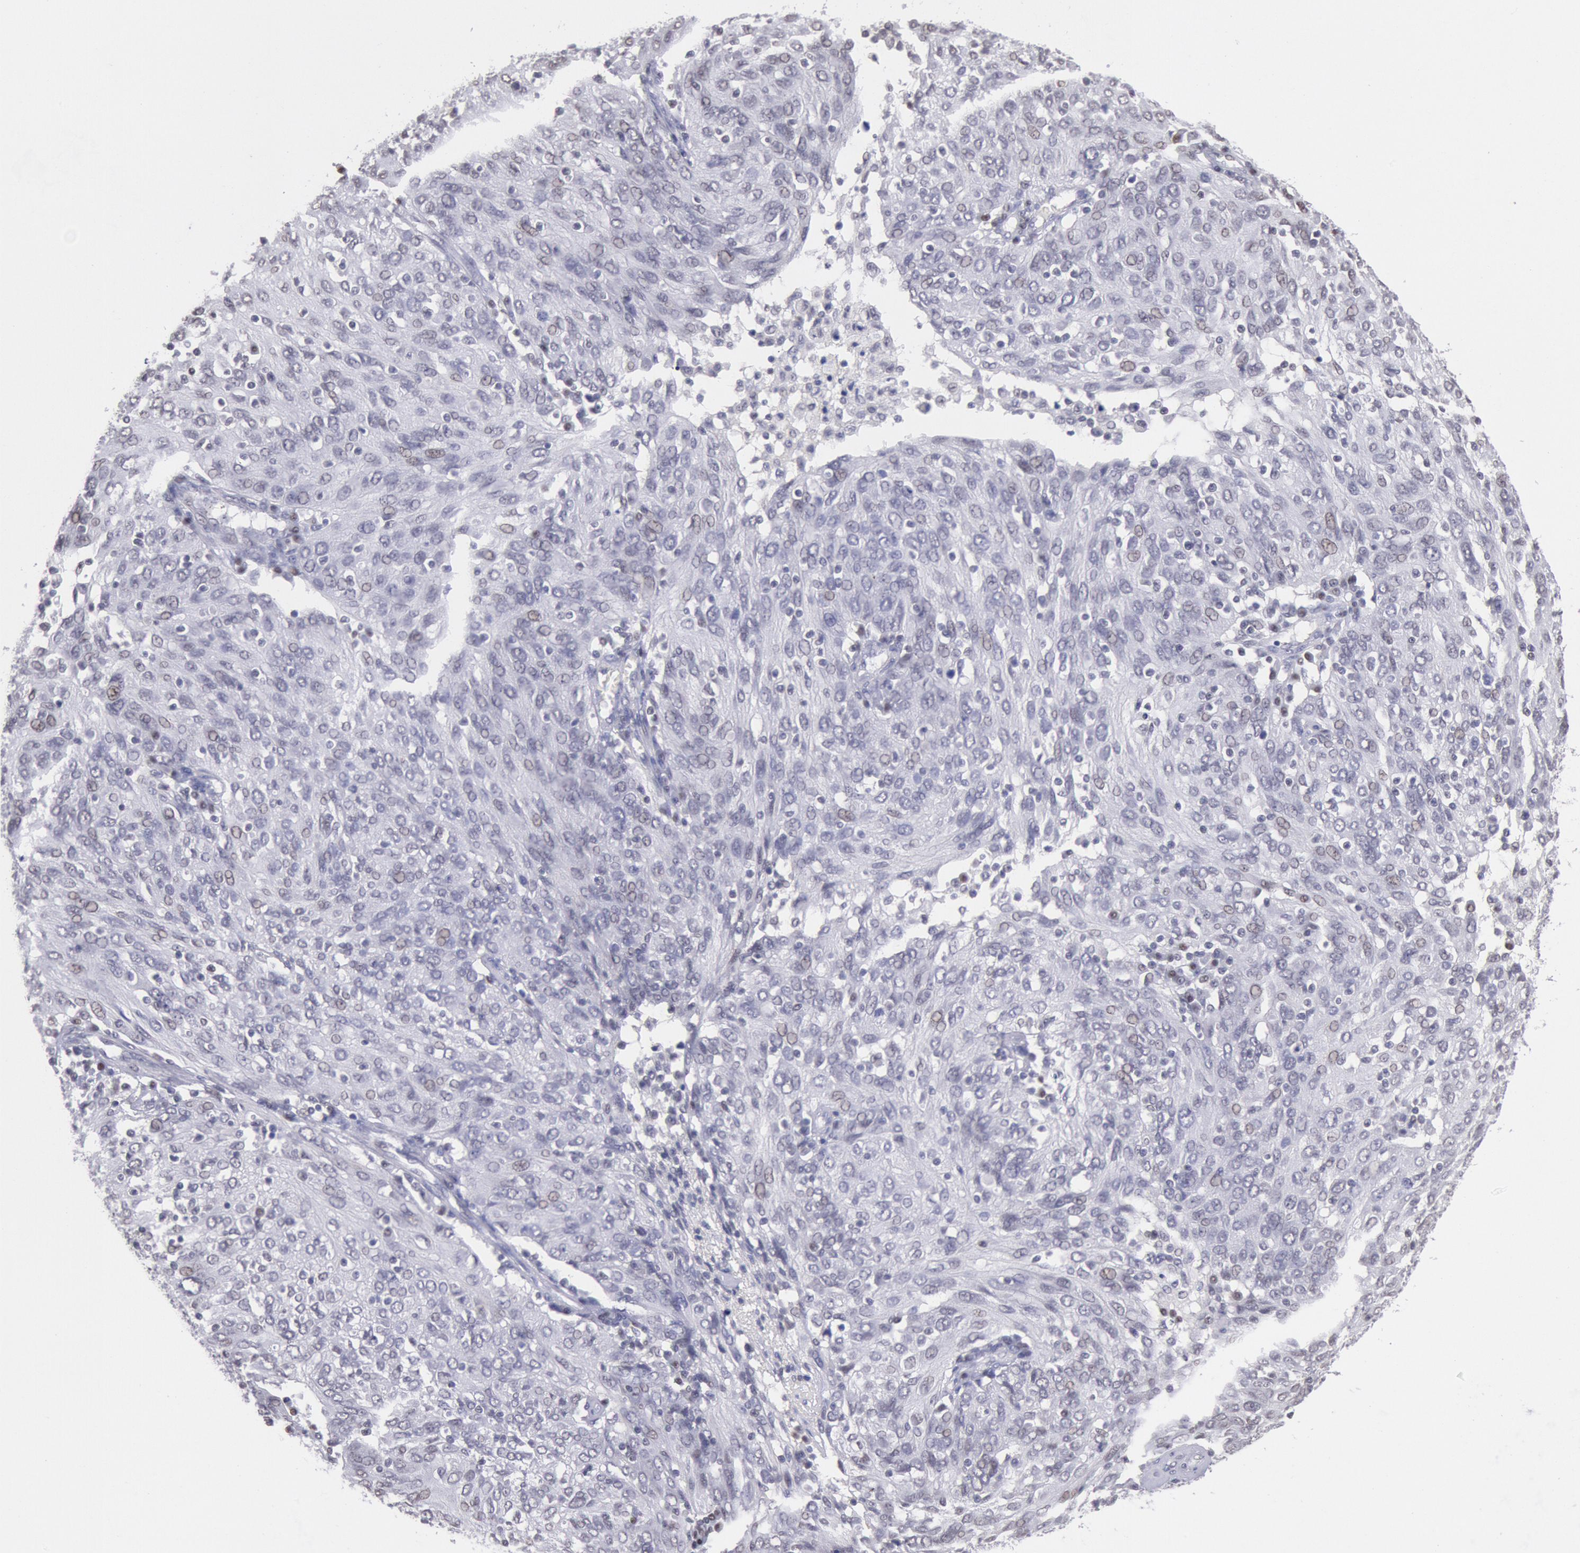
{"staining": {"intensity": "negative", "quantity": "none", "location": "none"}, "tissue": "ovarian cancer", "cell_type": "Tumor cells", "image_type": "cancer", "snomed": [{"axis": "morphology", "description": "Carcinoma, endometroid"}, {"axis": "topography", "description": "Ovary"}], "caption": "The image reveals no significant expression in tumor cells of ovarian cancer (endometroid carcinoma).", "gene": "MYH7", "patient": {"sex": "female", "age": 50}}